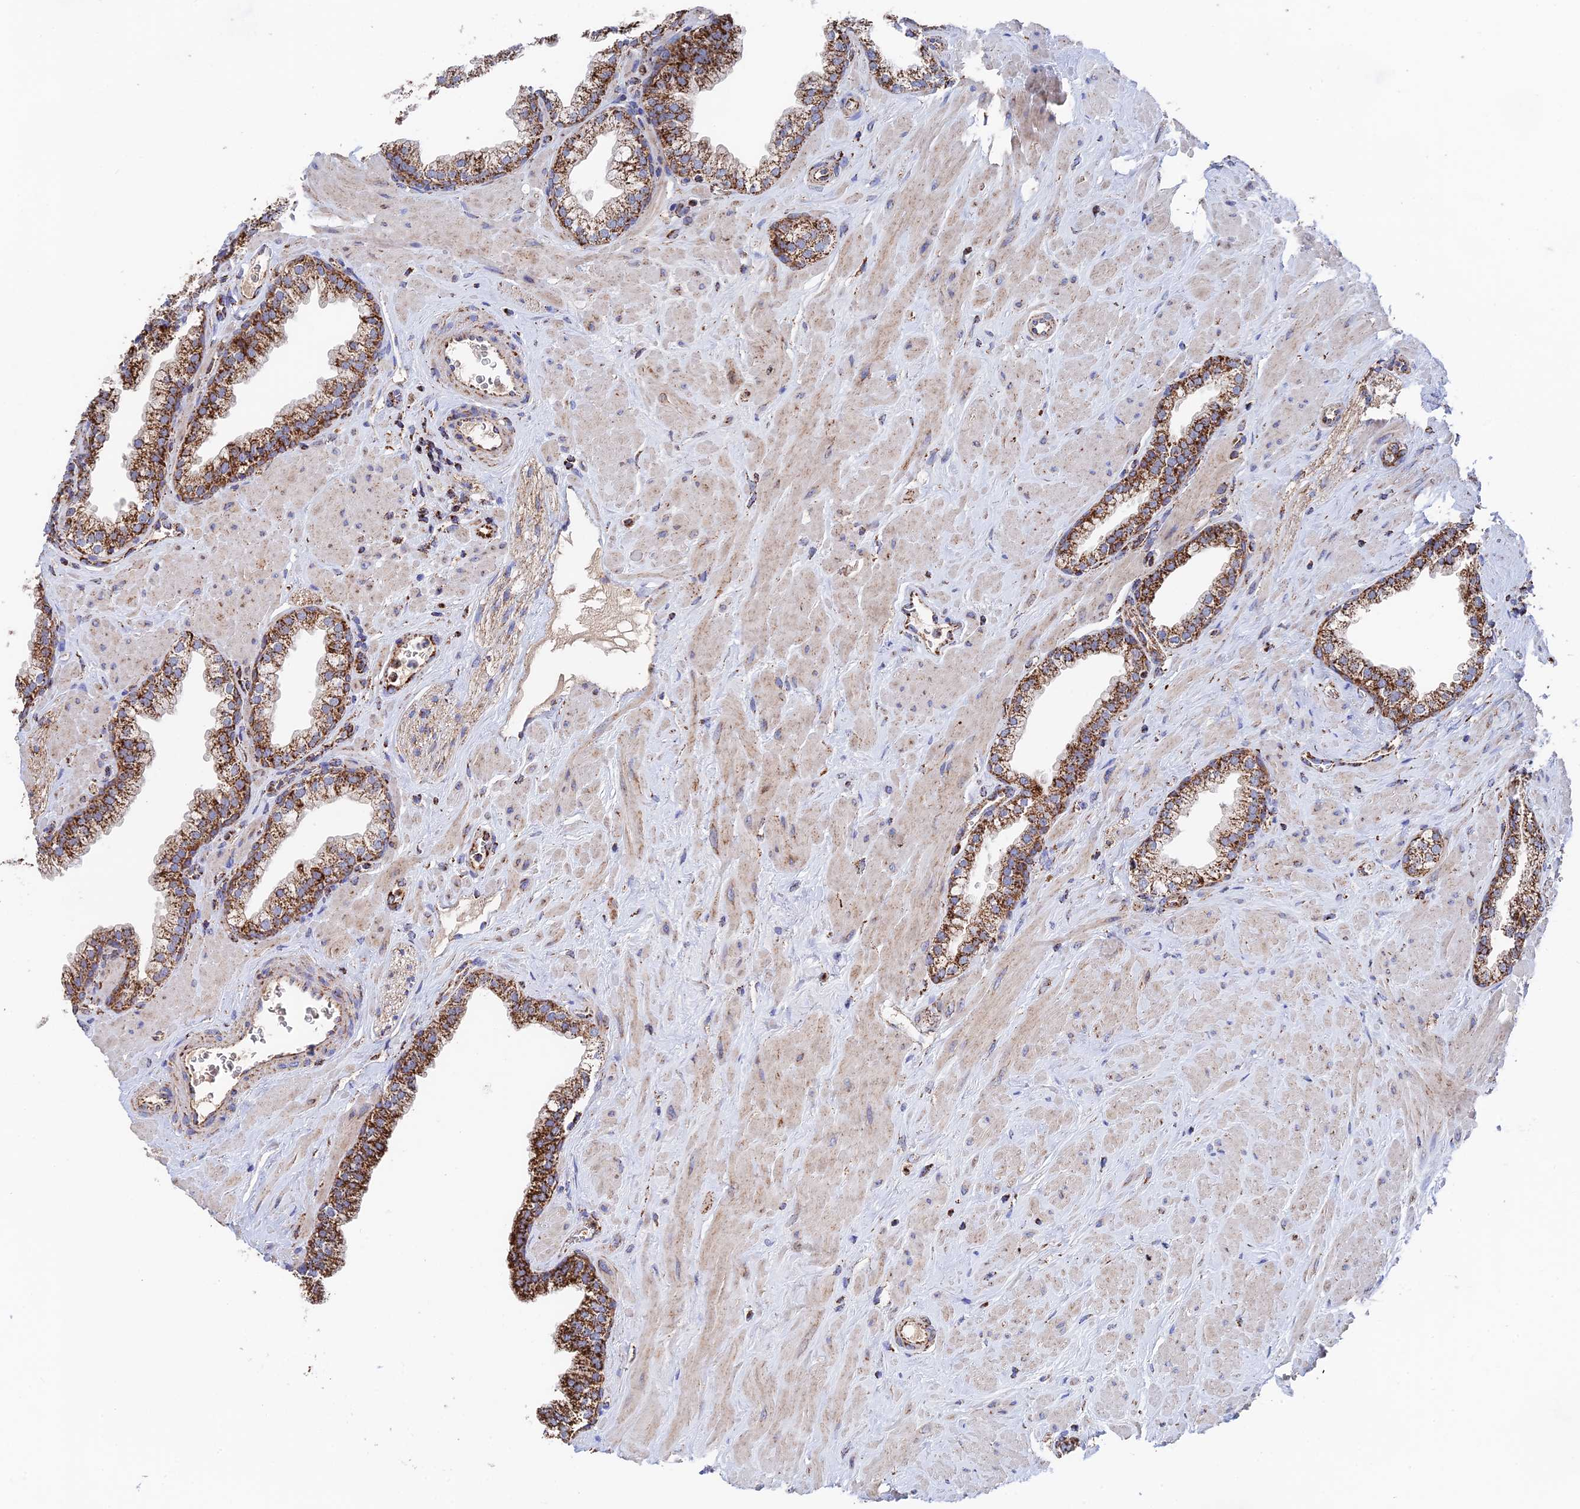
{"staining": {"intensity": "strong", "quantity": ">75%", "location": "cytoplasmic/membranous"}, "tissue": "prostate", "cell_type": "Glandular cells", "image_type": "normal", "snomed": [{"axis": "morphology", "description": "Normal tissue, NOS"}, {"axis": "morphology", "description": "Urothelial carcinoma, Low grade"}, {"axis": "topography", "description": "Urinary bladder"}, {"axis": "topography", "description": "Prostate"}], "caption": "A brown stain shows strong cytoplasmic/membranous positivity of a protein in glandular cells of benign human prostate.", "gene": "HAUS8", "patient": {"sex": "male", "age": 60}}